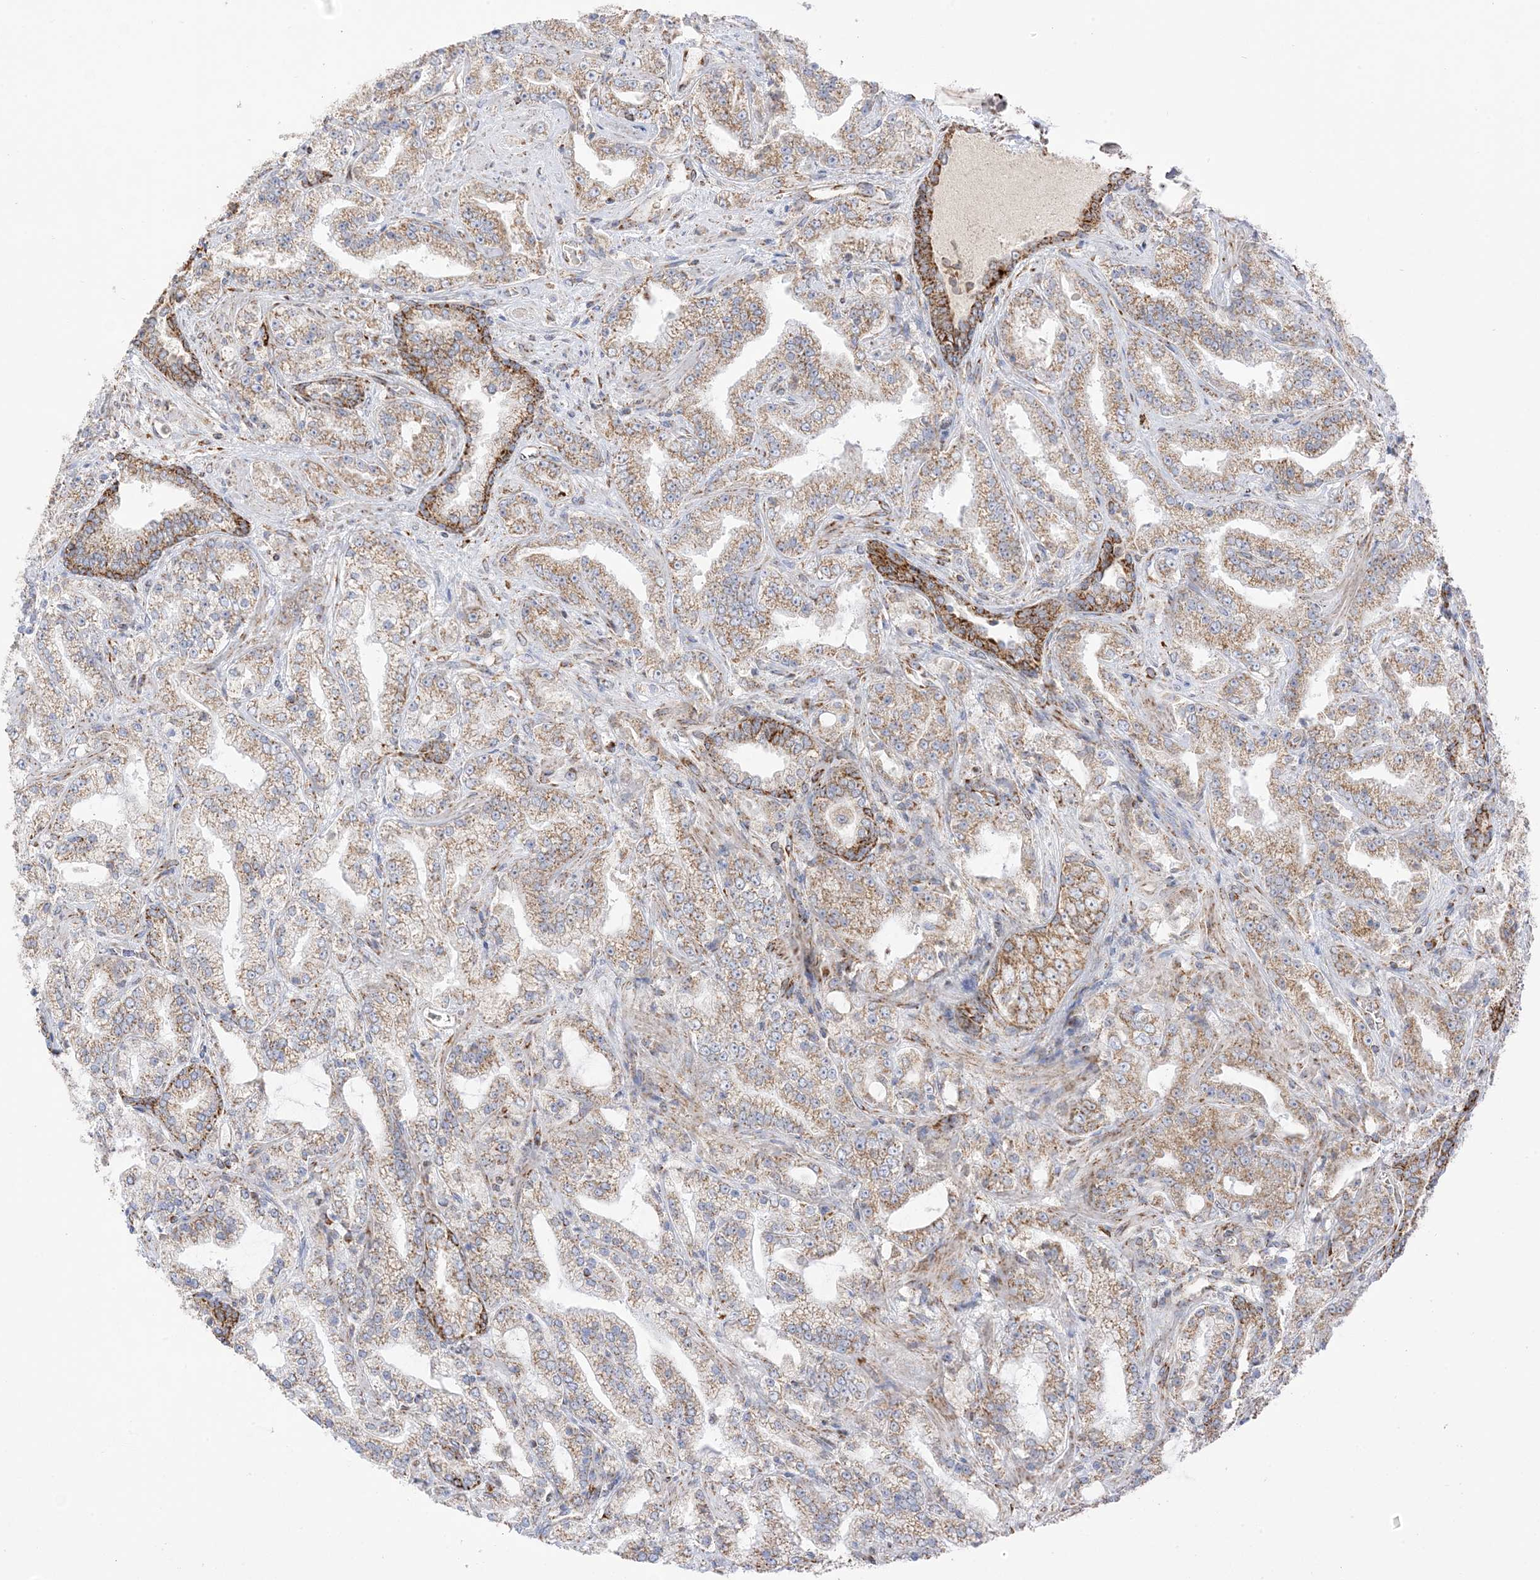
{"staining": {"intensity": "moderate", "quantity": ">75%", "location": "cytoplasmic/membranous"}, "tissue": "prostate cancer", "cell_type": "Tumor cells", "image_type": "cancer", "snomed": [{"axis": "morphology", "description": "Adenocarcinoma, High grade"}, {"axis": "topography", "description": "Prostate"}], "caption": "Prostate cancer stained with a protein marker reveals moderate staining in tumor cells.", "gene": "SLC25A12", "patient": {"sex": "male", "age": 64}}